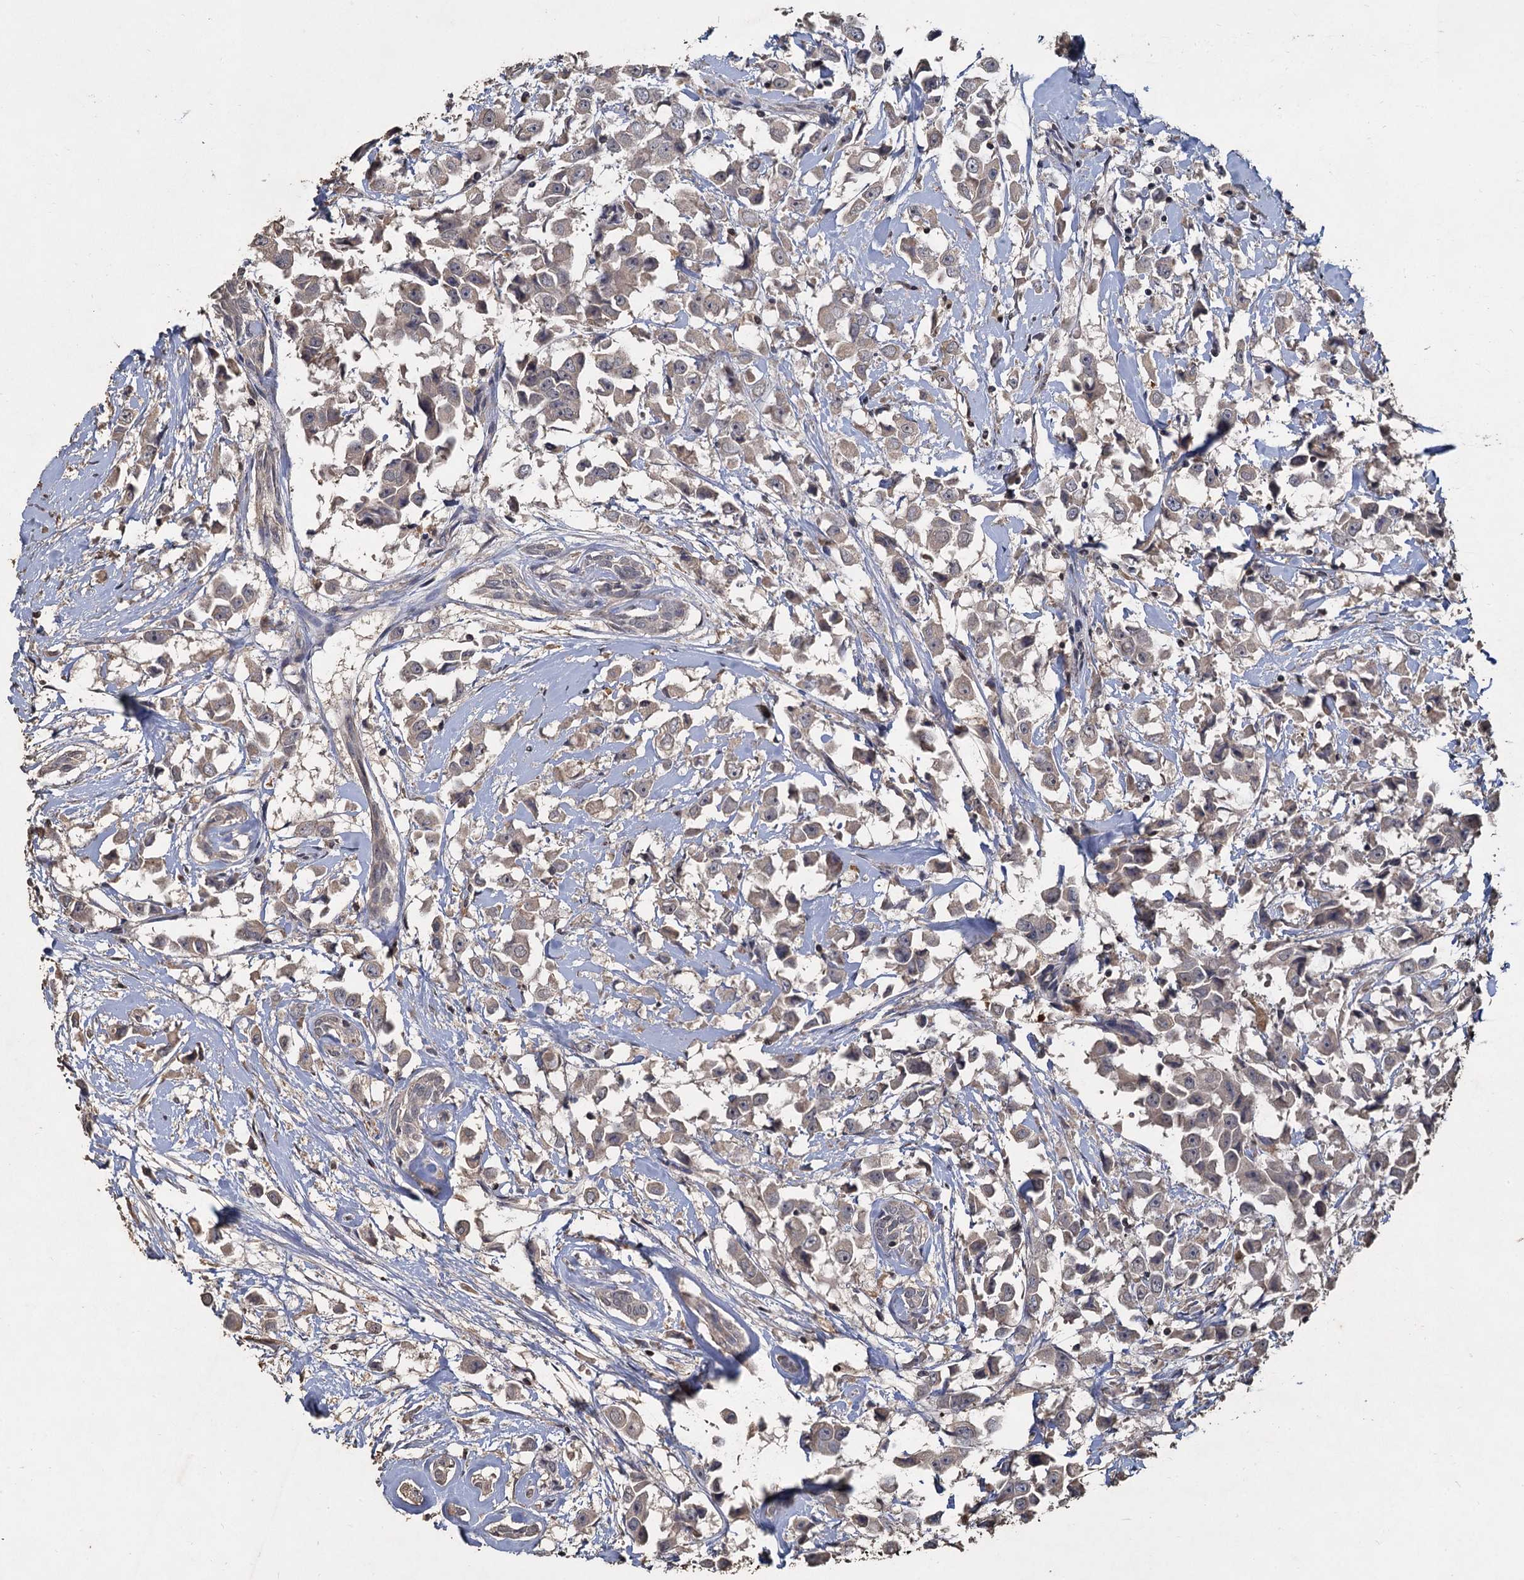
{"staining": {"intensity": "negative", "quantity": "none", "location": "none"}, "tissue": "breast cancer", "cell_type": "Tumor cells", "image_type": "cancer", "snomed": [{"axis": "morphology", "description": "Duct carcinoma"}, {"axis": "topography", "description": "Breast"}], "caption": "Tumor cells are negative for protein expression in human breast cancer. (Immunohistochemistry, brightfield microscopy, high magnification).", "gene": "CCDC61", "patient": {"sex": "female", "age": 61}}